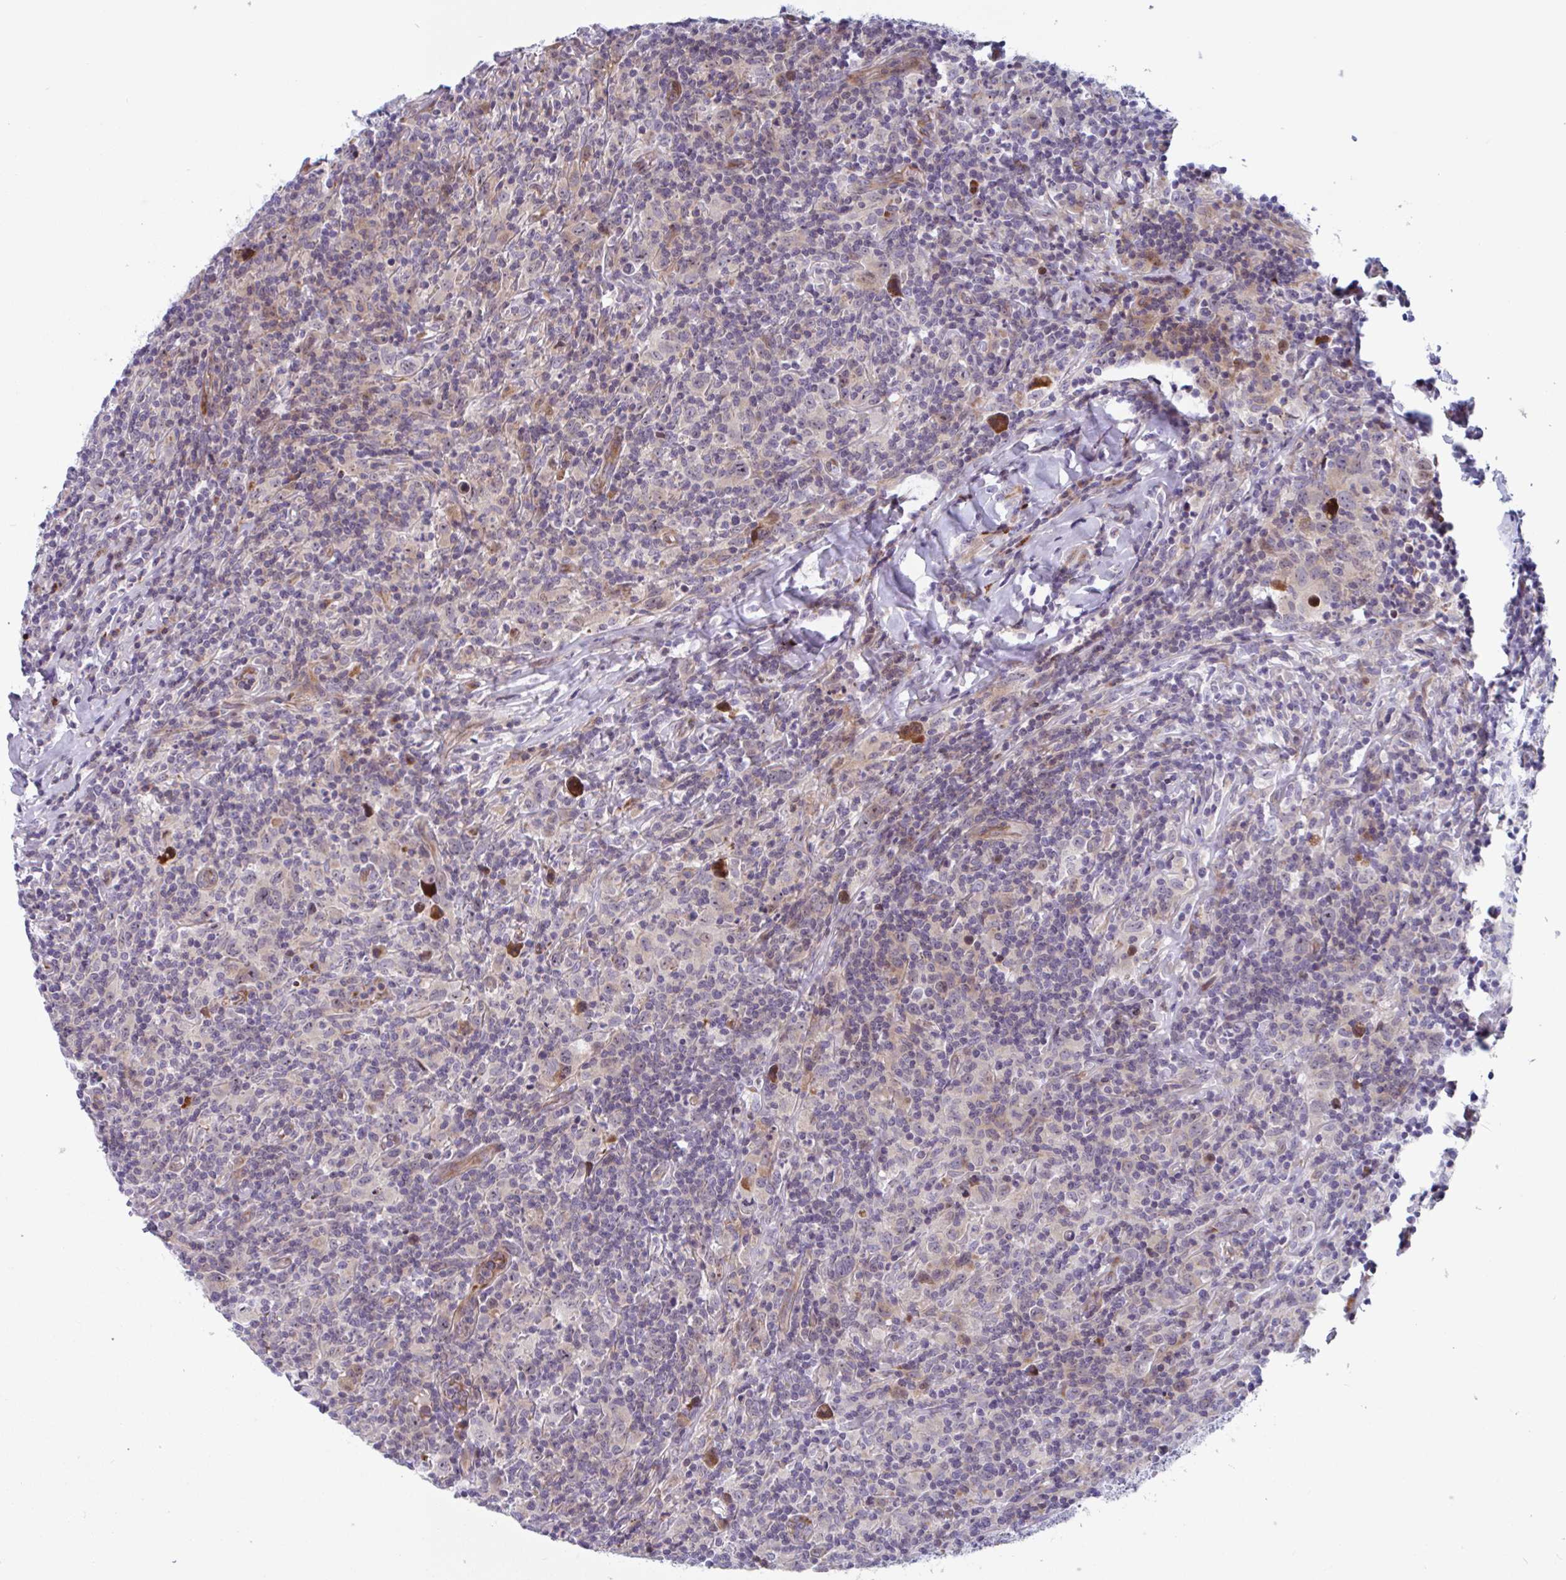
{"staining": {"intensity": "negative", "quantity": "none", "location": "none"}, "tissue": "lymphoma", "cell_type": "Tumor cells", "image_type": "cancer", "snomed": [{"axis": "morphology", "description": "Hodgkin's disease, NOS"}, {"axis": "topography", "description": "Lymph node"}], "caption": "Immunohistochemistry histopathology image of human lymphoma stained for a protein (brown), which displays no expression in tumor cells. The staining is performed using DAB (3,3'-diaminobenzidine) brown chromogen with nuclei counter-stained in using hematoxylin.", "gene": "DUXA", "patient": {"sex": "female", "age": 18}}